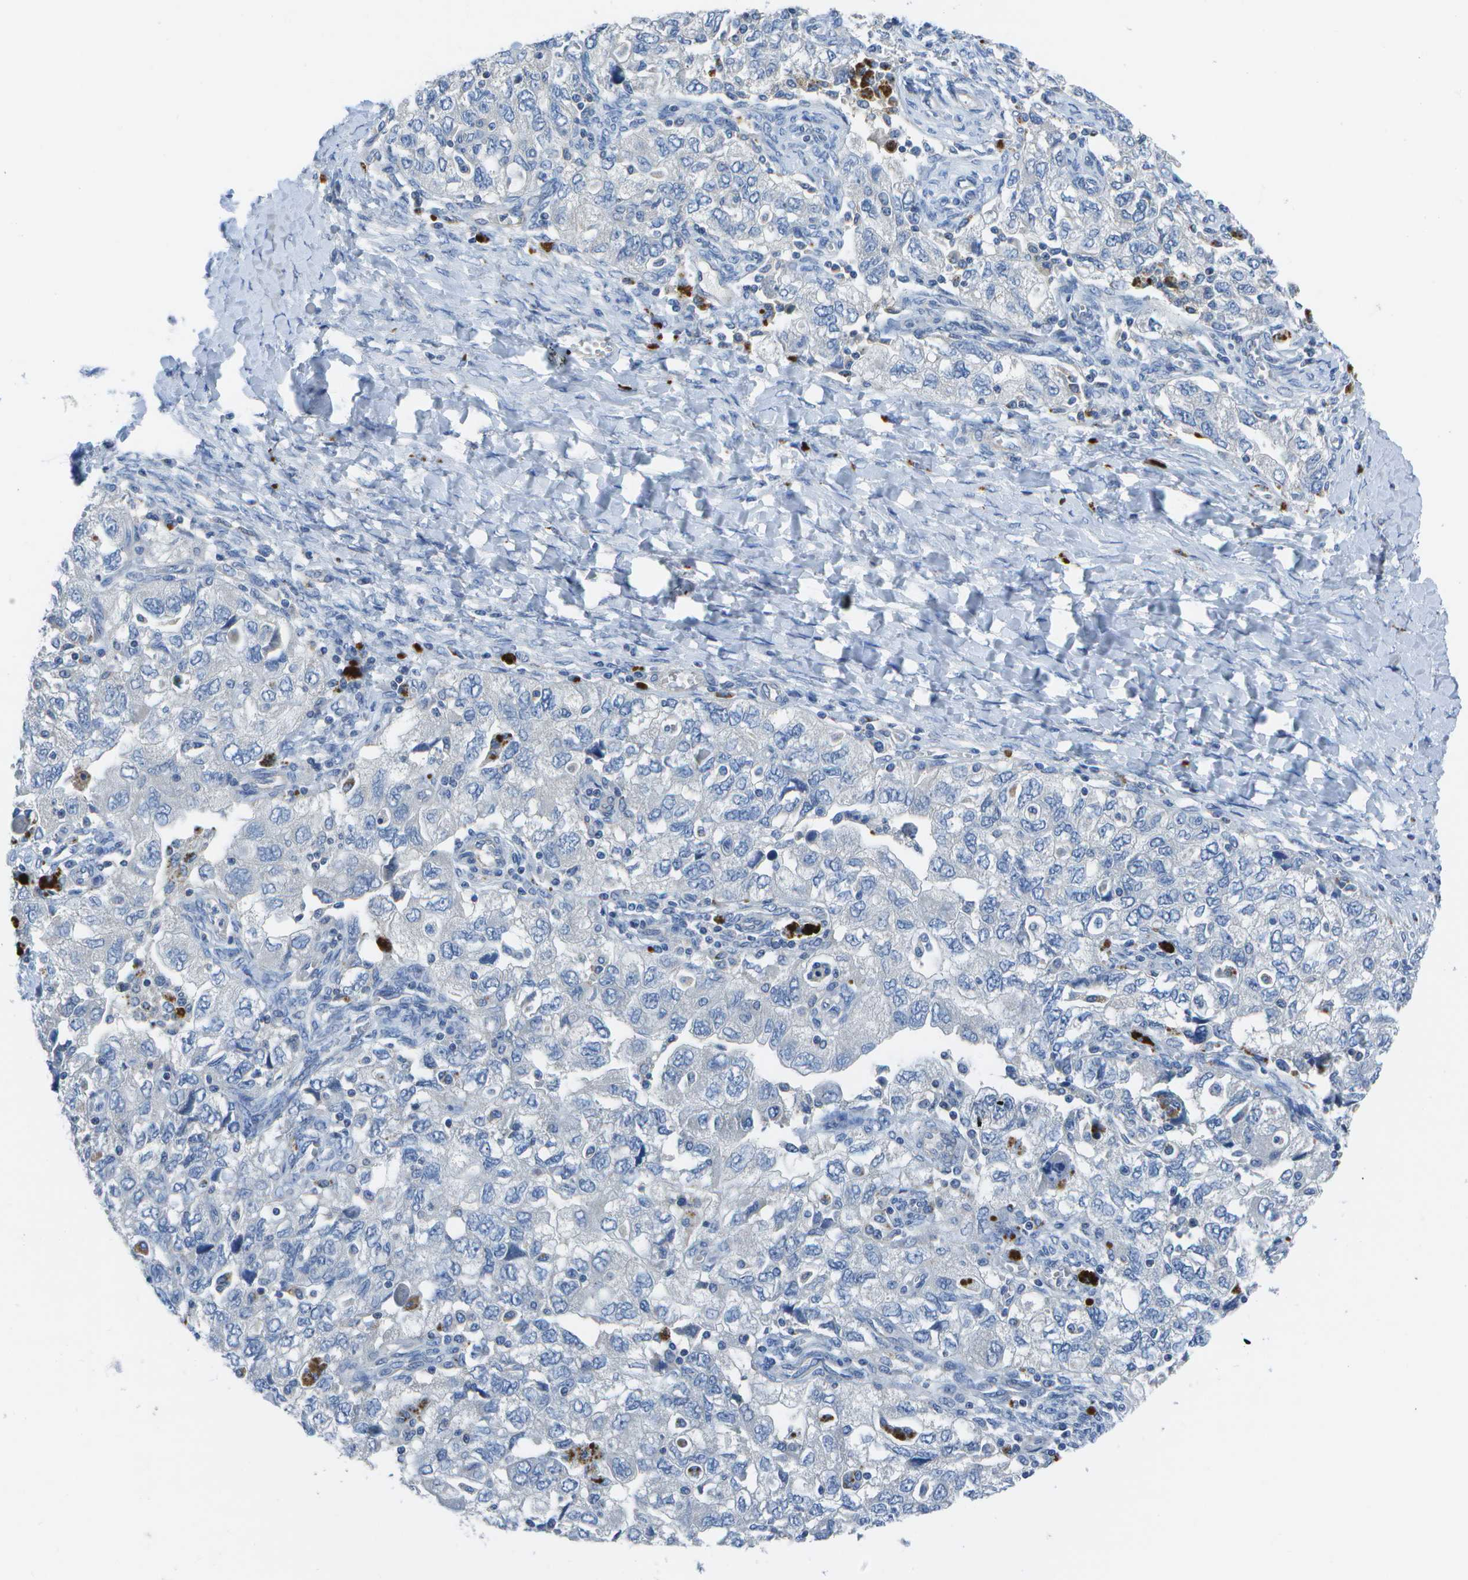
{"staining": {"intensity": "negative", "quantity": "none", "location": "none"}, "tissue": "ovarian cancer", "cell_type": "Tumor cells", "image_type": "cancer", "snomed": [{"axis": "morphology", "description": "Carcinoma, NOS"}, {"axis": "morphology", "description": "Cystadenocarcinoma, serous, NOS"}, {"axis": "topography", "description": "Ovary"}], "caption": "Tumor cells are negative for protein expression in human ovarian serous cystadenocarcinoma.", "gene": "DCT", "patient": {"sex": "female", "age": 69}}